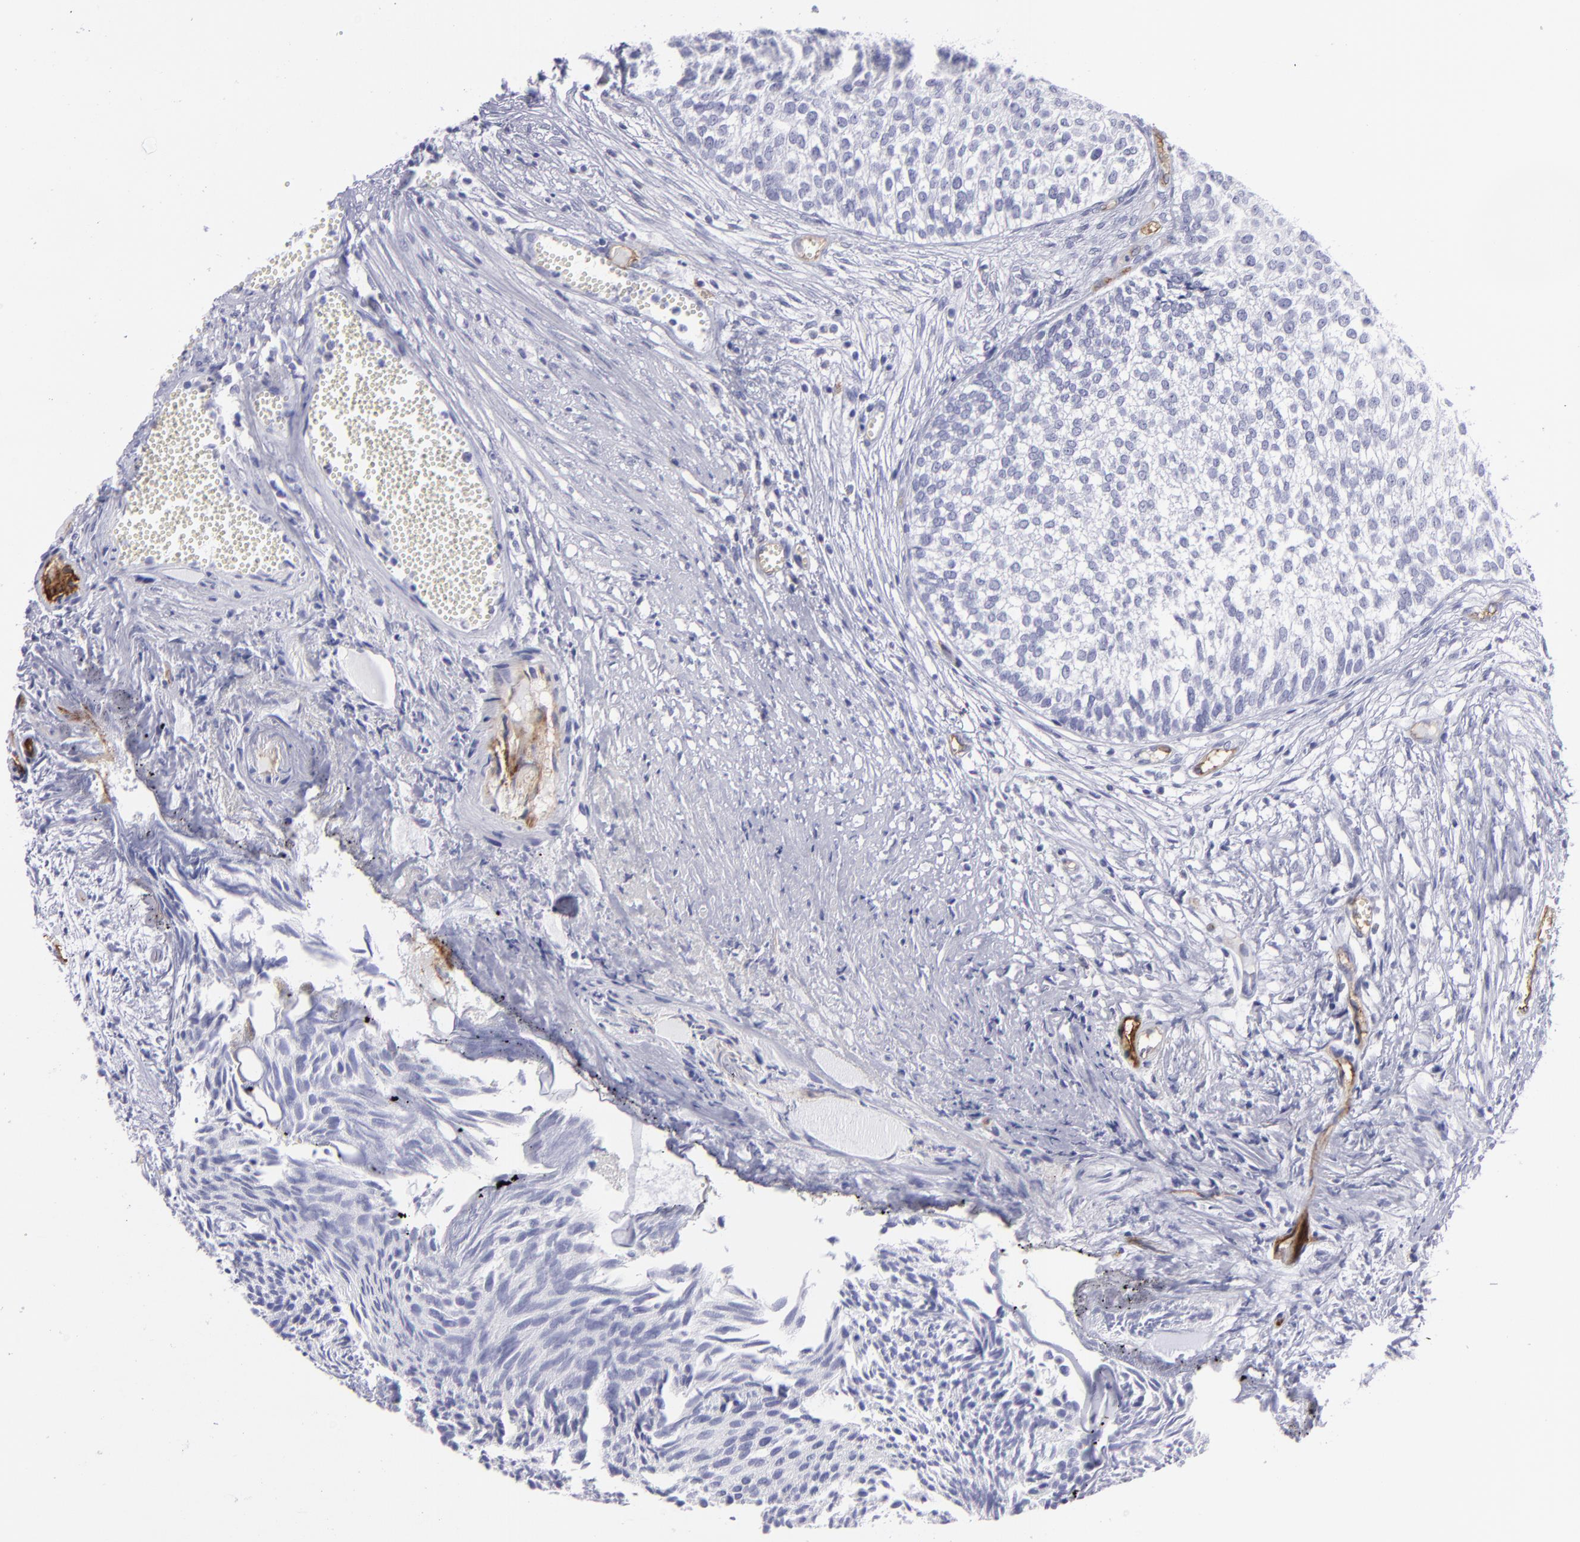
{"staining": {"intensity": "negative", "quantity": "none", "location": "none"}, "tissue": "urothelial cancer", "cell_type": "Tumor cells", "image_type": "cancer", "snomed": [{"axis": "morphology", "description": "Urothelial carcinoma, Low grade"}, {"axis": "topography", "description": "Urinary bladder"}], "caption": "The photomicrograph exhibits no staining of tumor cells in urothelial cancer.", "gene": "ACE", "patient": {"sex": "male", "age": 84}}